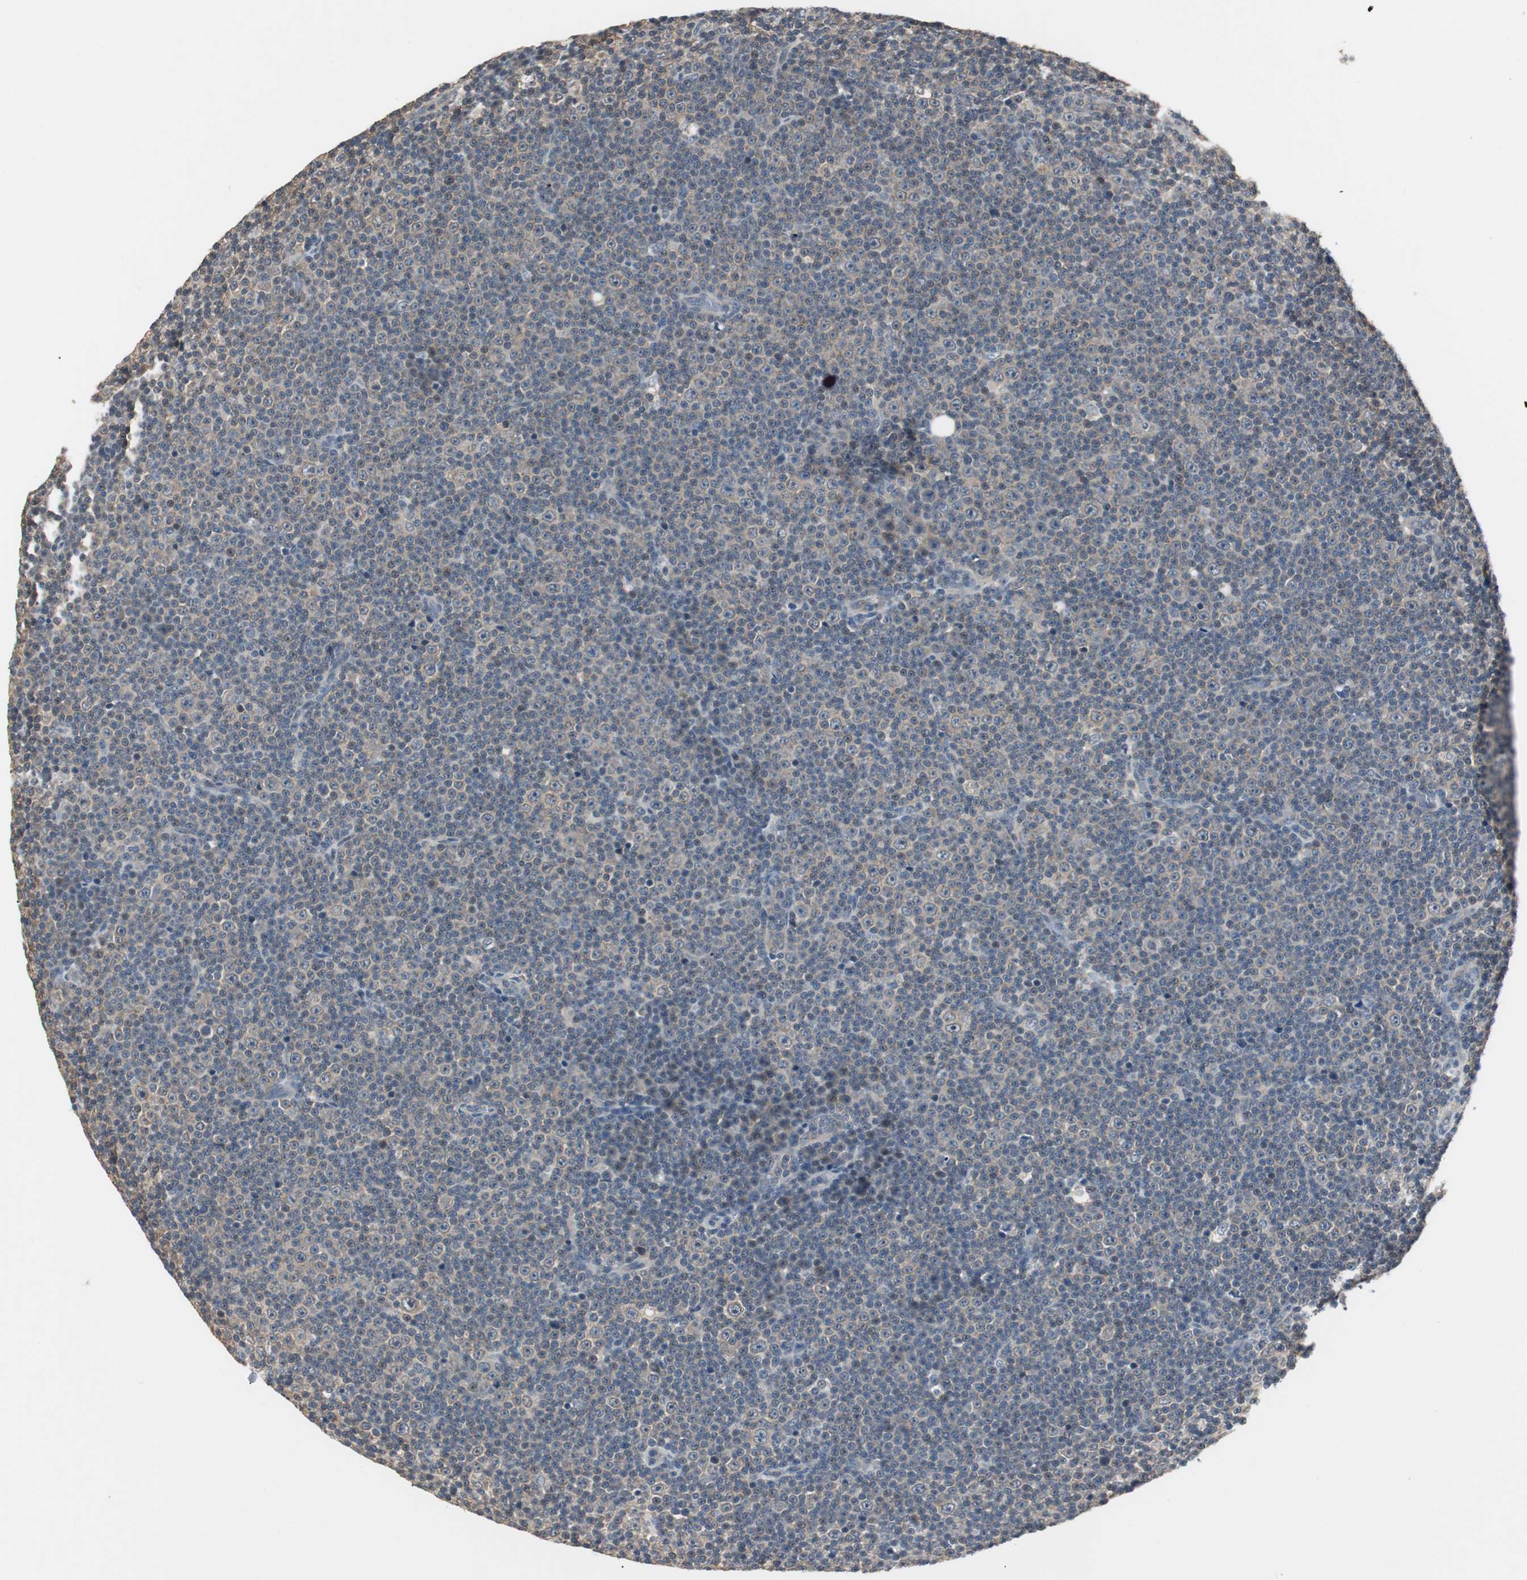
{"staining": {"intensity": "weak", "quantity": "<25%", "location": "cytoplasmic/membranous"}, "tissue": "lymphoma", "cell_type": "Tumor cells", "image_type": "cancer", "snomed": [{"axis": "morphology", "description": "Malignant lymphoma, non-Hodgkin's type, Low grade"}, {"axis": "topography", "description": "Lymph node"}], "caption": "Tumor cells are negative for brown protein staining in lymphoma.", "gene": "PTPRN2", "patient": {"sex": "female", "age": 67}}